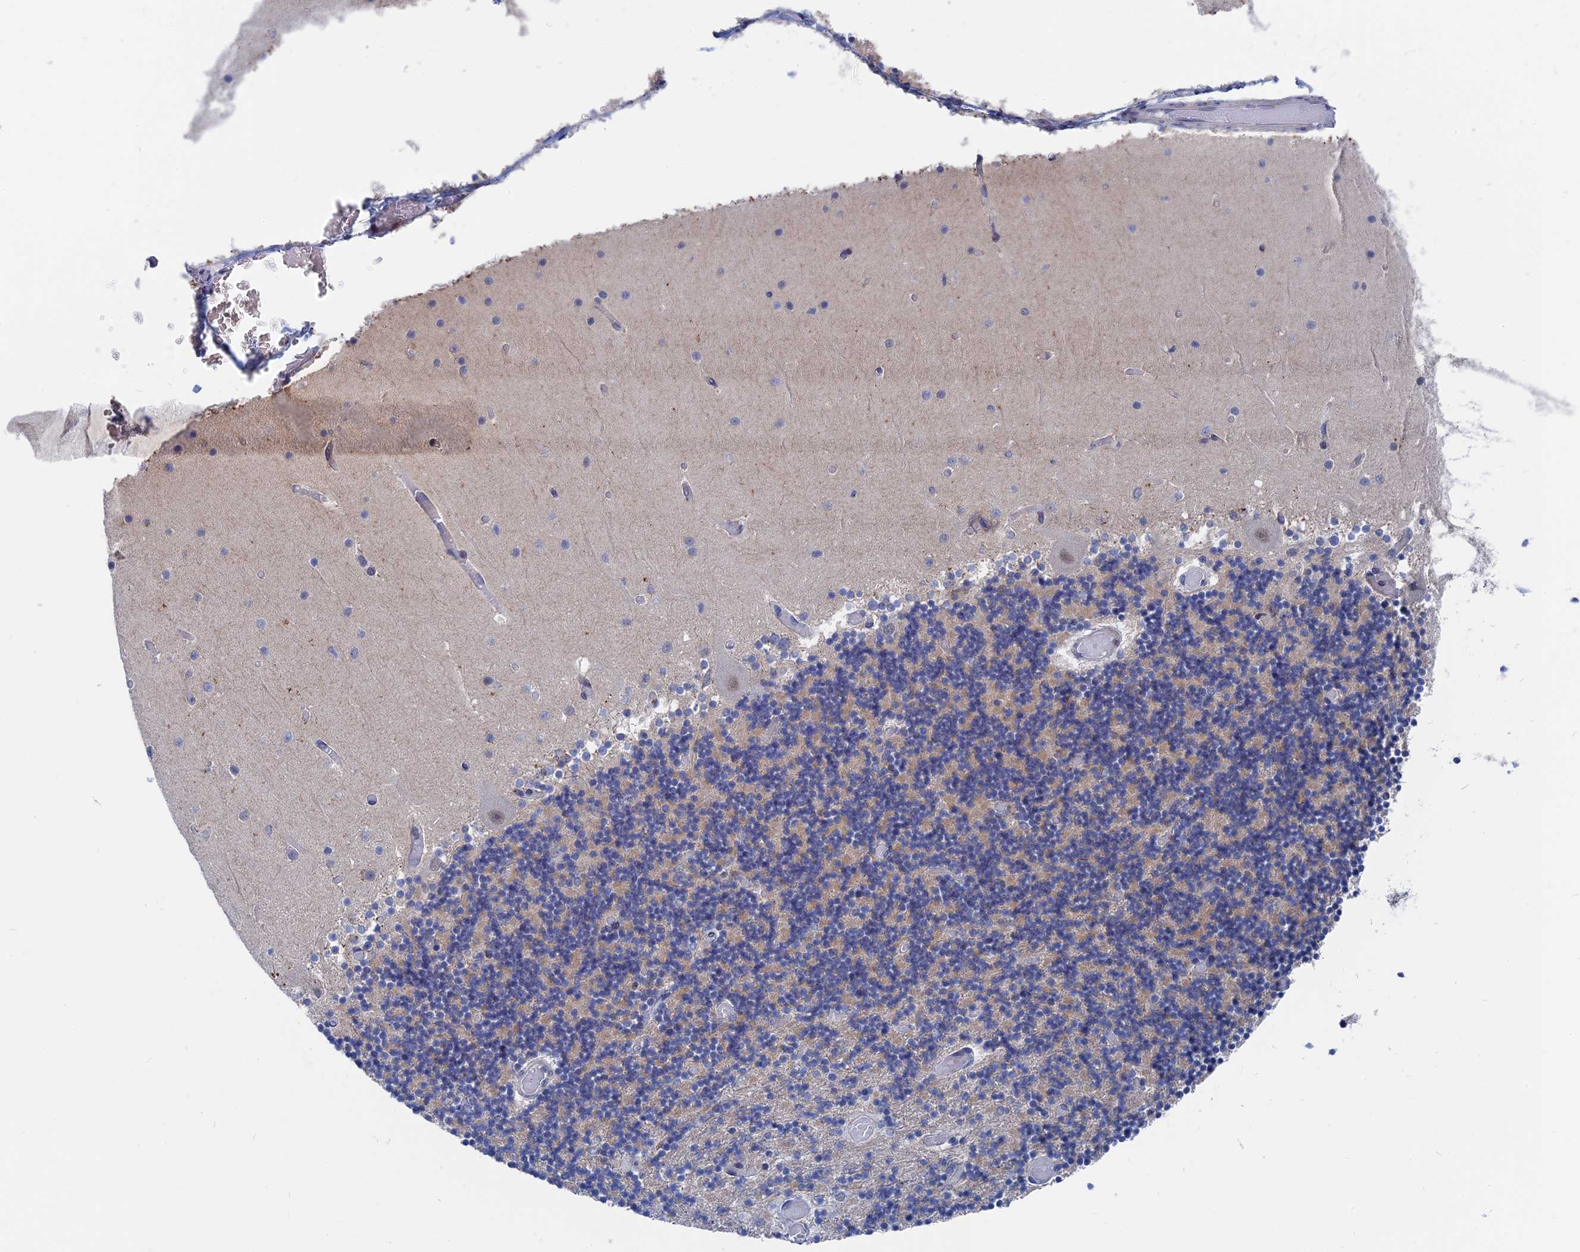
{"staining": {"intensity": "weak", "quantity": "<25%", "location": "cytoplasmic/membranous"}, "tissue": "cerebellum", "cell_type": "Cells in granular layer", "image_type": "normal", "snomed": [{"axis": "morphology", "description": "Normal tissue, NOS"}, {"axis": "topography", "description": "Cerebellum"}], "caption": "The histopathology image exhibits no staining of cells in granular layer in benign cerebellum. Nuclei are stained in blue.", "gene": "MARCHF3", "patient": {"sex": "female", "age": 28}}